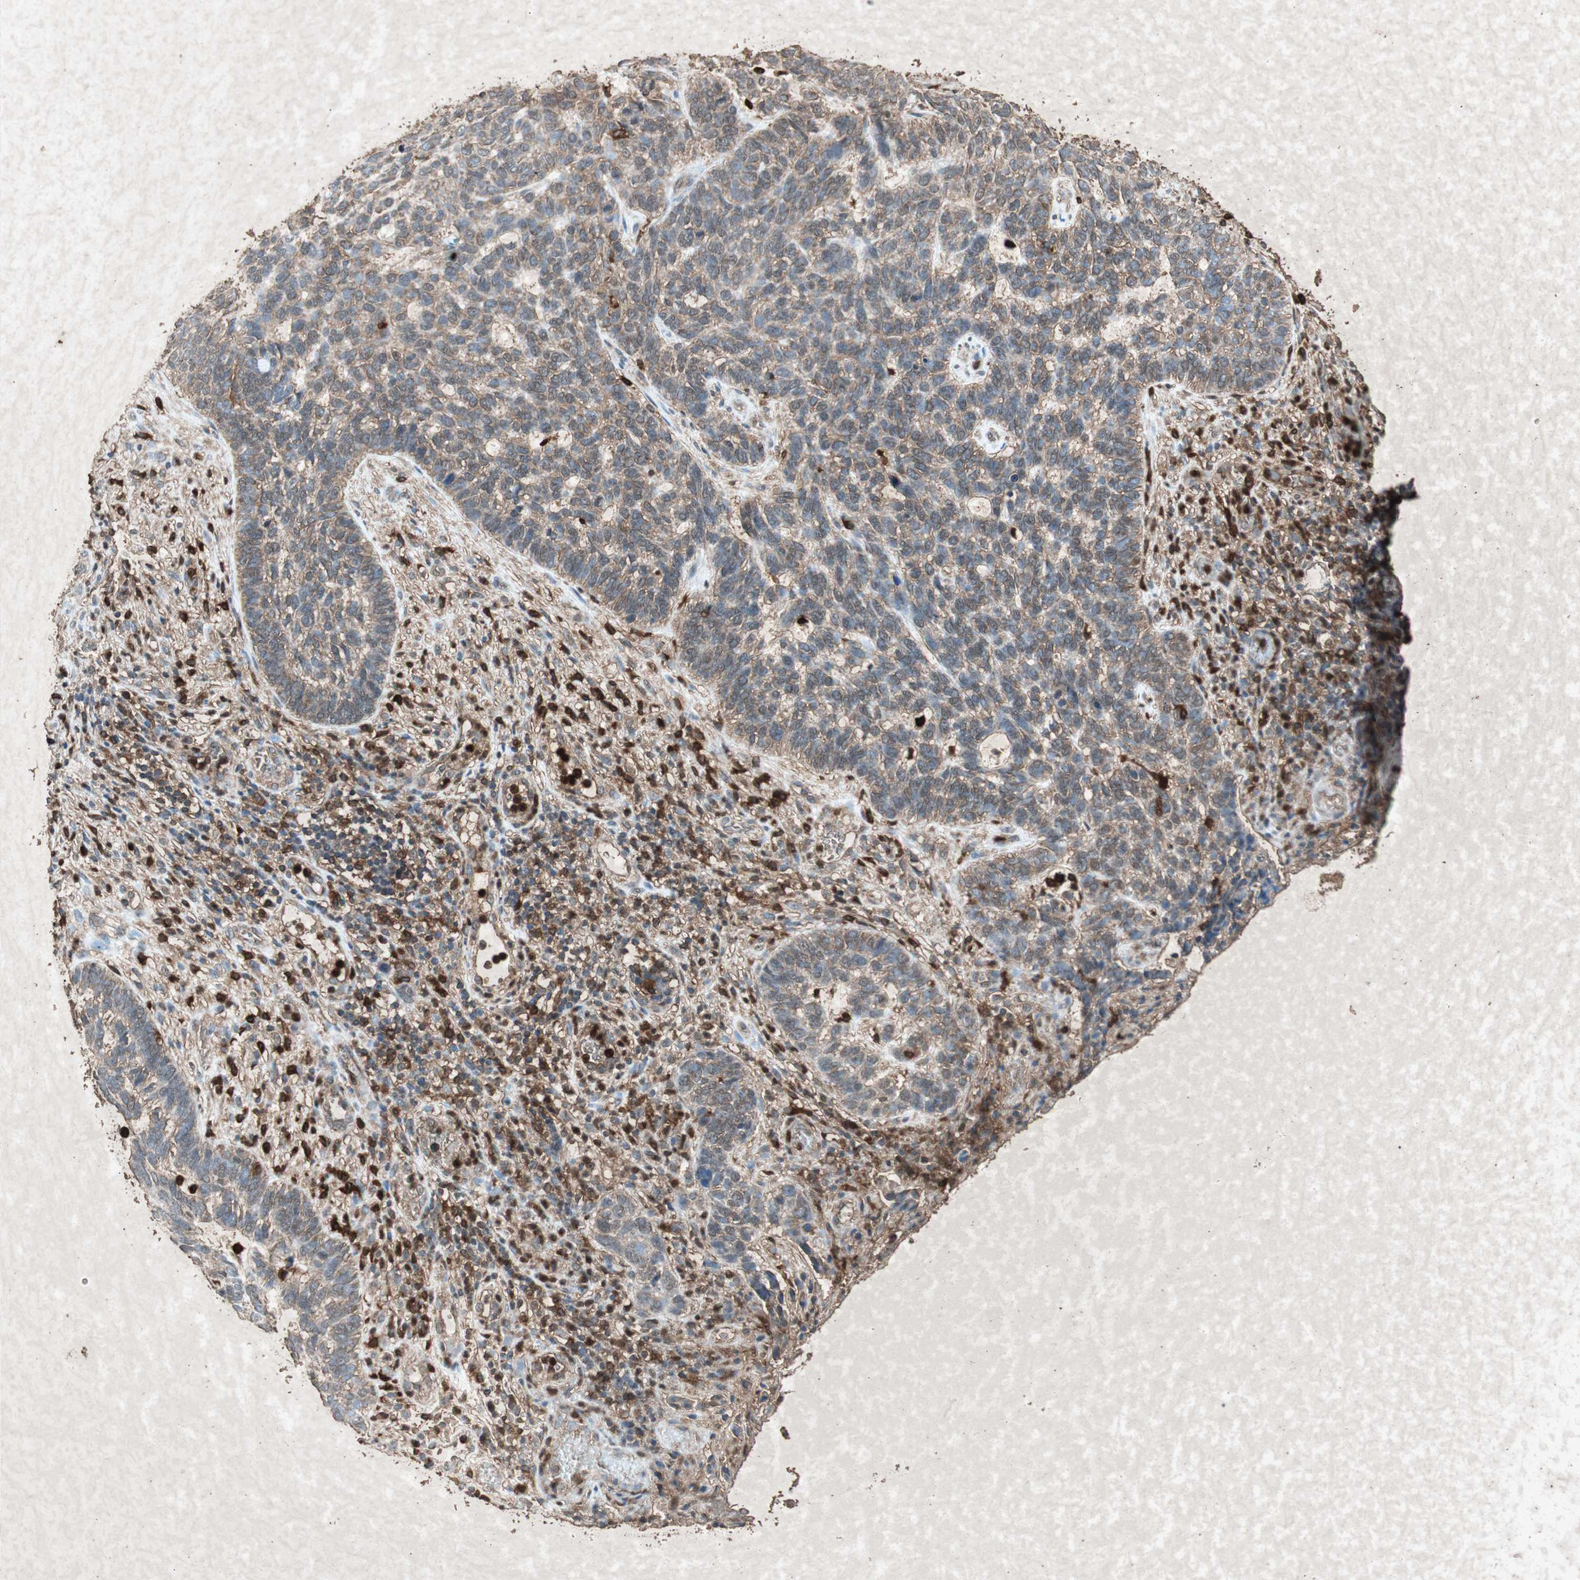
{"staining": {"intensity": "negative", "quantity": "none", "location": "none"}, "tissue": "skin cancer", "cell_type": "Tumor cells", "image_type": "cancer", "snomed": [{"axis": "morphology", "description": "Basal cell carcinoma"}, {"axis": "topography", "description": "Skin"}], "caption": "A micrograph of human basal cell carcinoma (skin) is negative for staining in tumor cells. (Stains: DAB (3,3'-diaminobenzidine) immunohistochemistry with hematoxylin counter stain, Microscopy: brightfield microscopy at high magnification).", "gene": "TYROBP", "patient": {"sex": "male", "age": 87}}